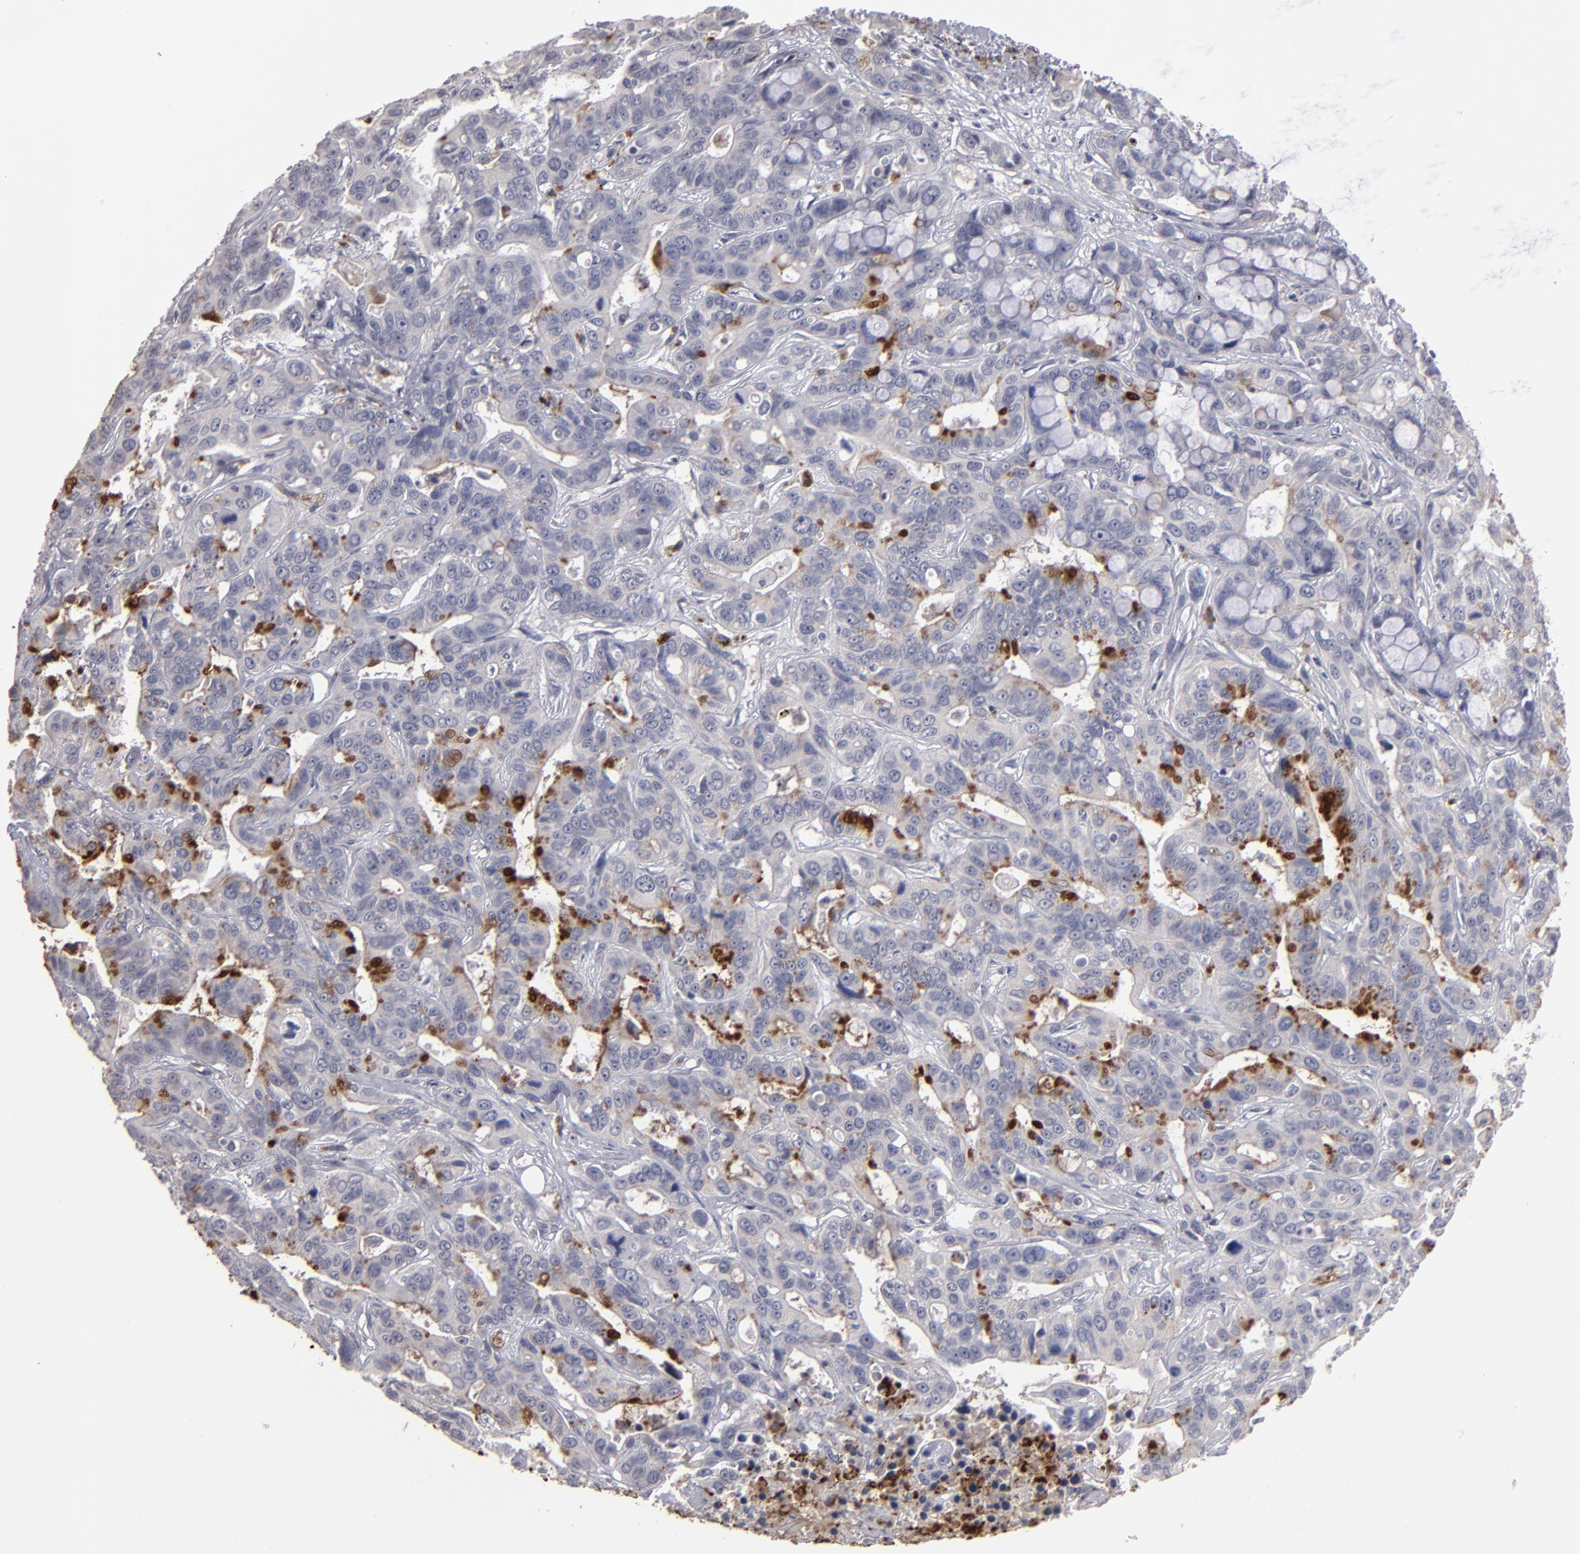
{"staining": {"intensity": "strong", "quantity": "<25%", "location": "cytoplasmic/membranous"}, "tissue": "liver cancer", "cell_type": "Tumor cells", "image_type": "cancer", "snomed": [{"axis": "morphology", "description": "Cholangiocarcinoma"}, {"axis": "topography", "description": "Liver"}], "caption": "Immunohistochemical staining of cholangiocarcinoma (liver) displays medium levels of strong cytoplasmic/membranous protein expression in about <25% of tumor cells.", "gene": "GPM6B", "patient": {"sex": "female", "age": 65}}